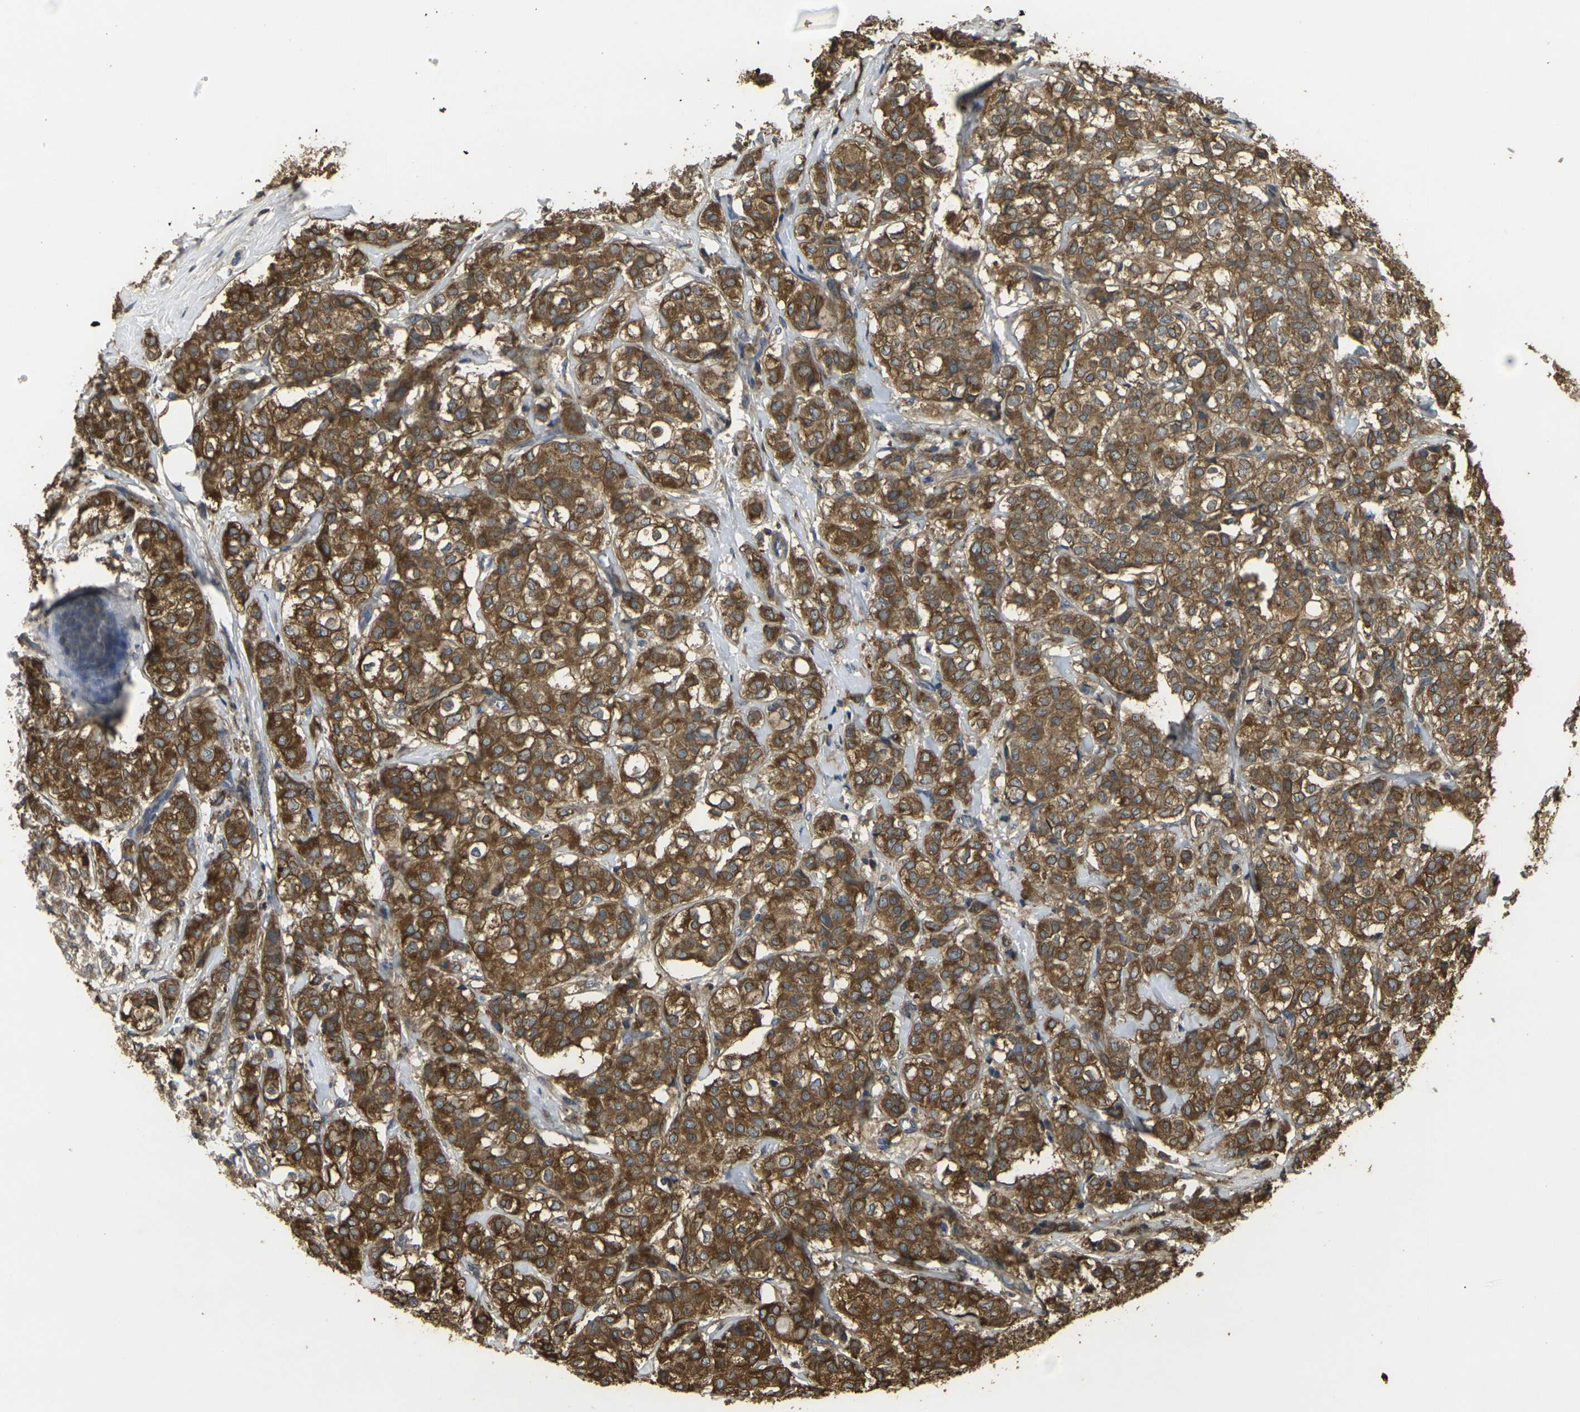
{"staining": {"intensity": "moderate", "quantity": ">75%", "location": "cytoplasmic/membranous"}, "tissue": "breast cancer", "cell_type": "Tumor cells", "image_type": "cancer", "snomed": [{"axis": "morphology", "description": "Lobular carcinoma"}, {"axis": "topography", "description": "Breast"}], "caption": "Immunohistochemistry (IHC) of human breast cancer reveals medium levels of moderate cytoplasmic/membranous staining in about >75% of tumor cells.", "gene": "PRKACB", "patient": {"sex": "female", "age": 60}}